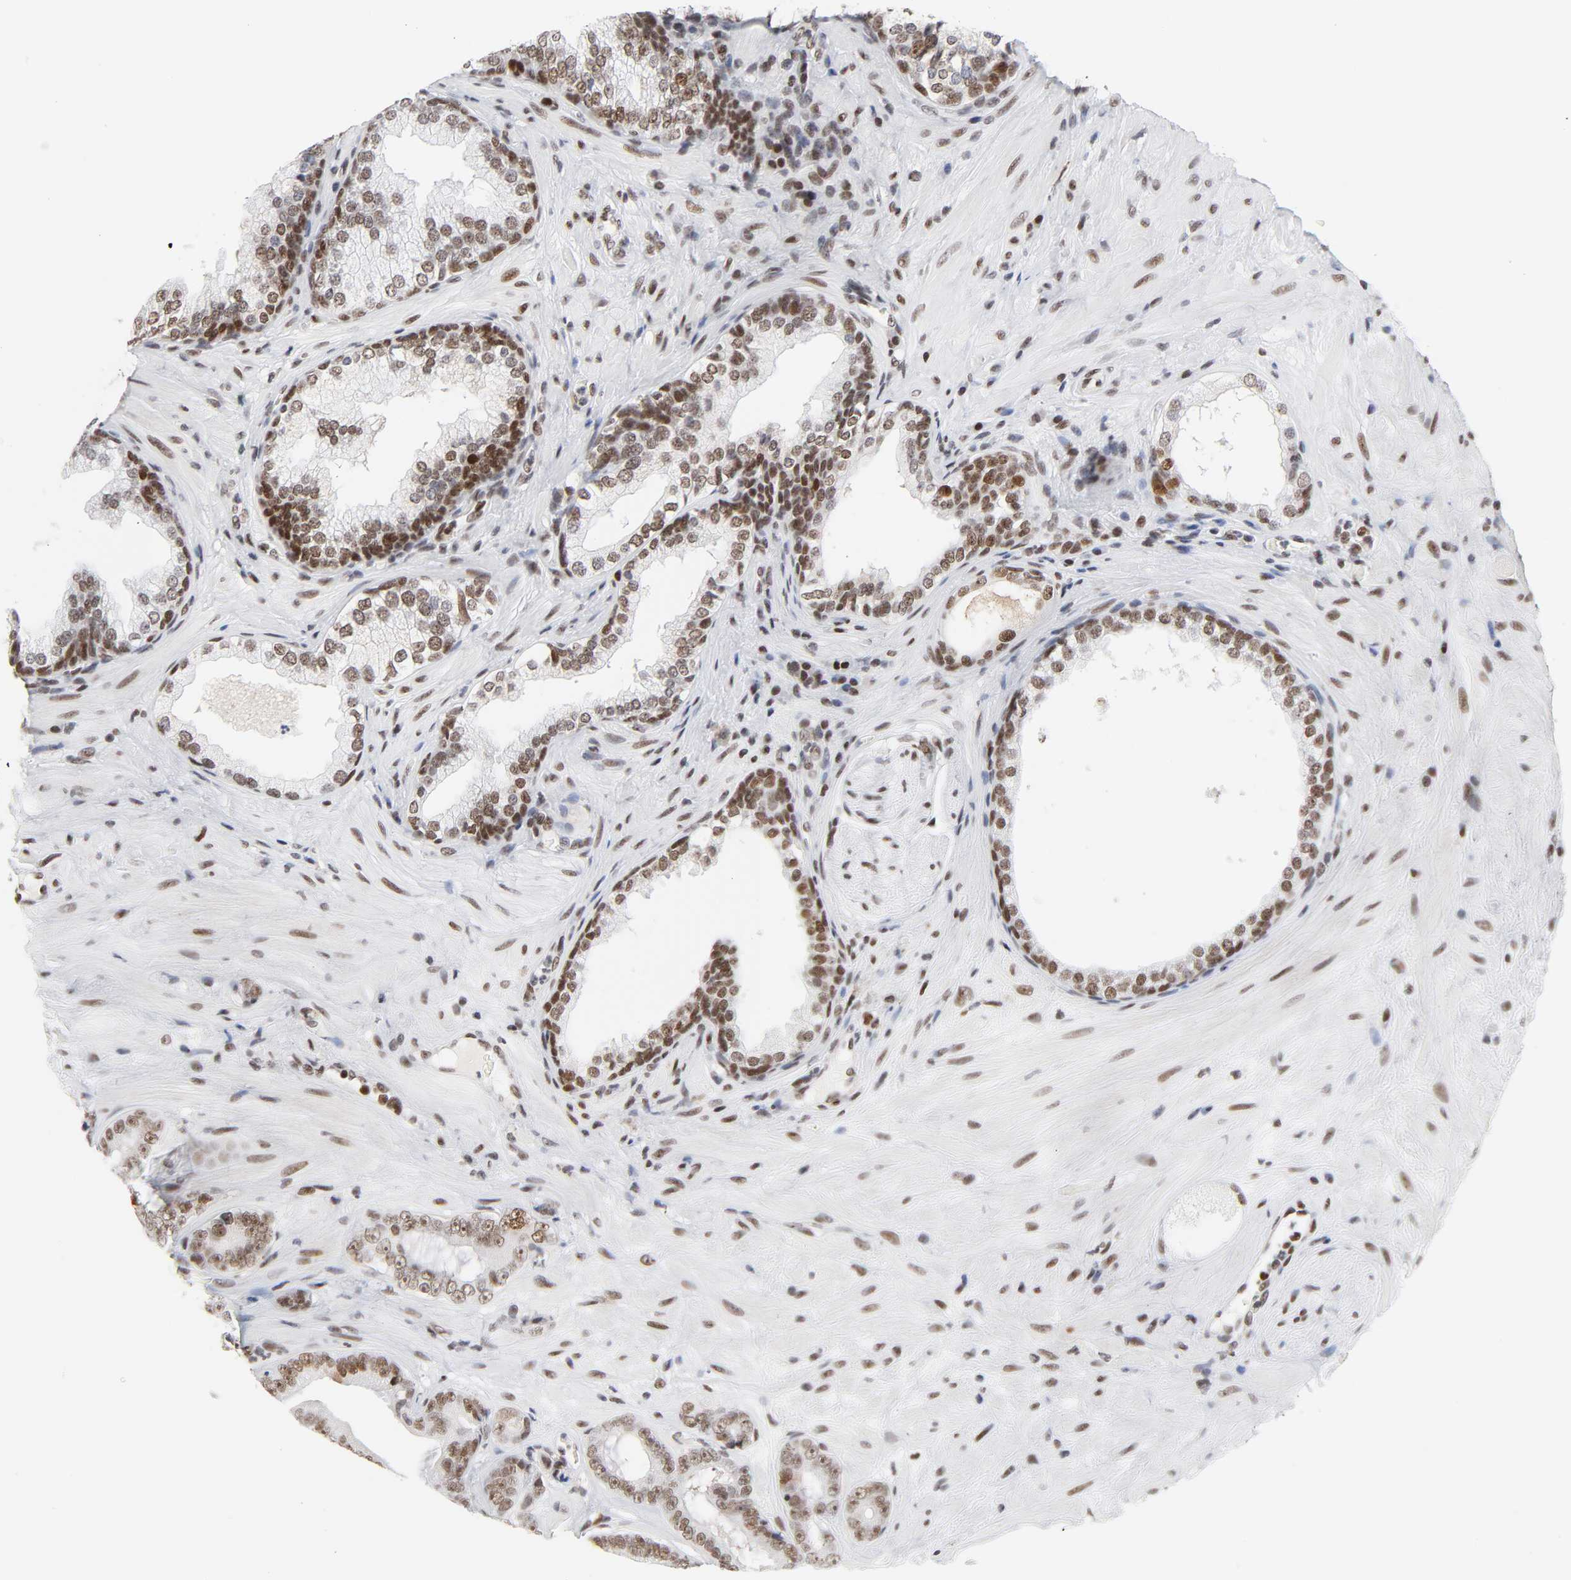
{"staining": {"intensity": "moderate", "quantity": "25%-75%", "location": "nuclear"}, "tissue": "prostate cancer", "cell_type": "Tumor cells", "image_type": "cancer", "snomed": [{"axis": "morphology", "description": "Adenocarcinoma, Low grade"}, {"axis": "topography", "description": "Prostate"}], "caption": "Adenocarcinoma (low-grade) (prostate) tissue demonstrates moderate nuclear expression in approximately 25%-75% of tumor cells, visualized by immunohistochemistry. (IHC, brightfield microscopy, high magnification).", "gene": "RFC4", "patient": {"sex": "male", "age": 58}}